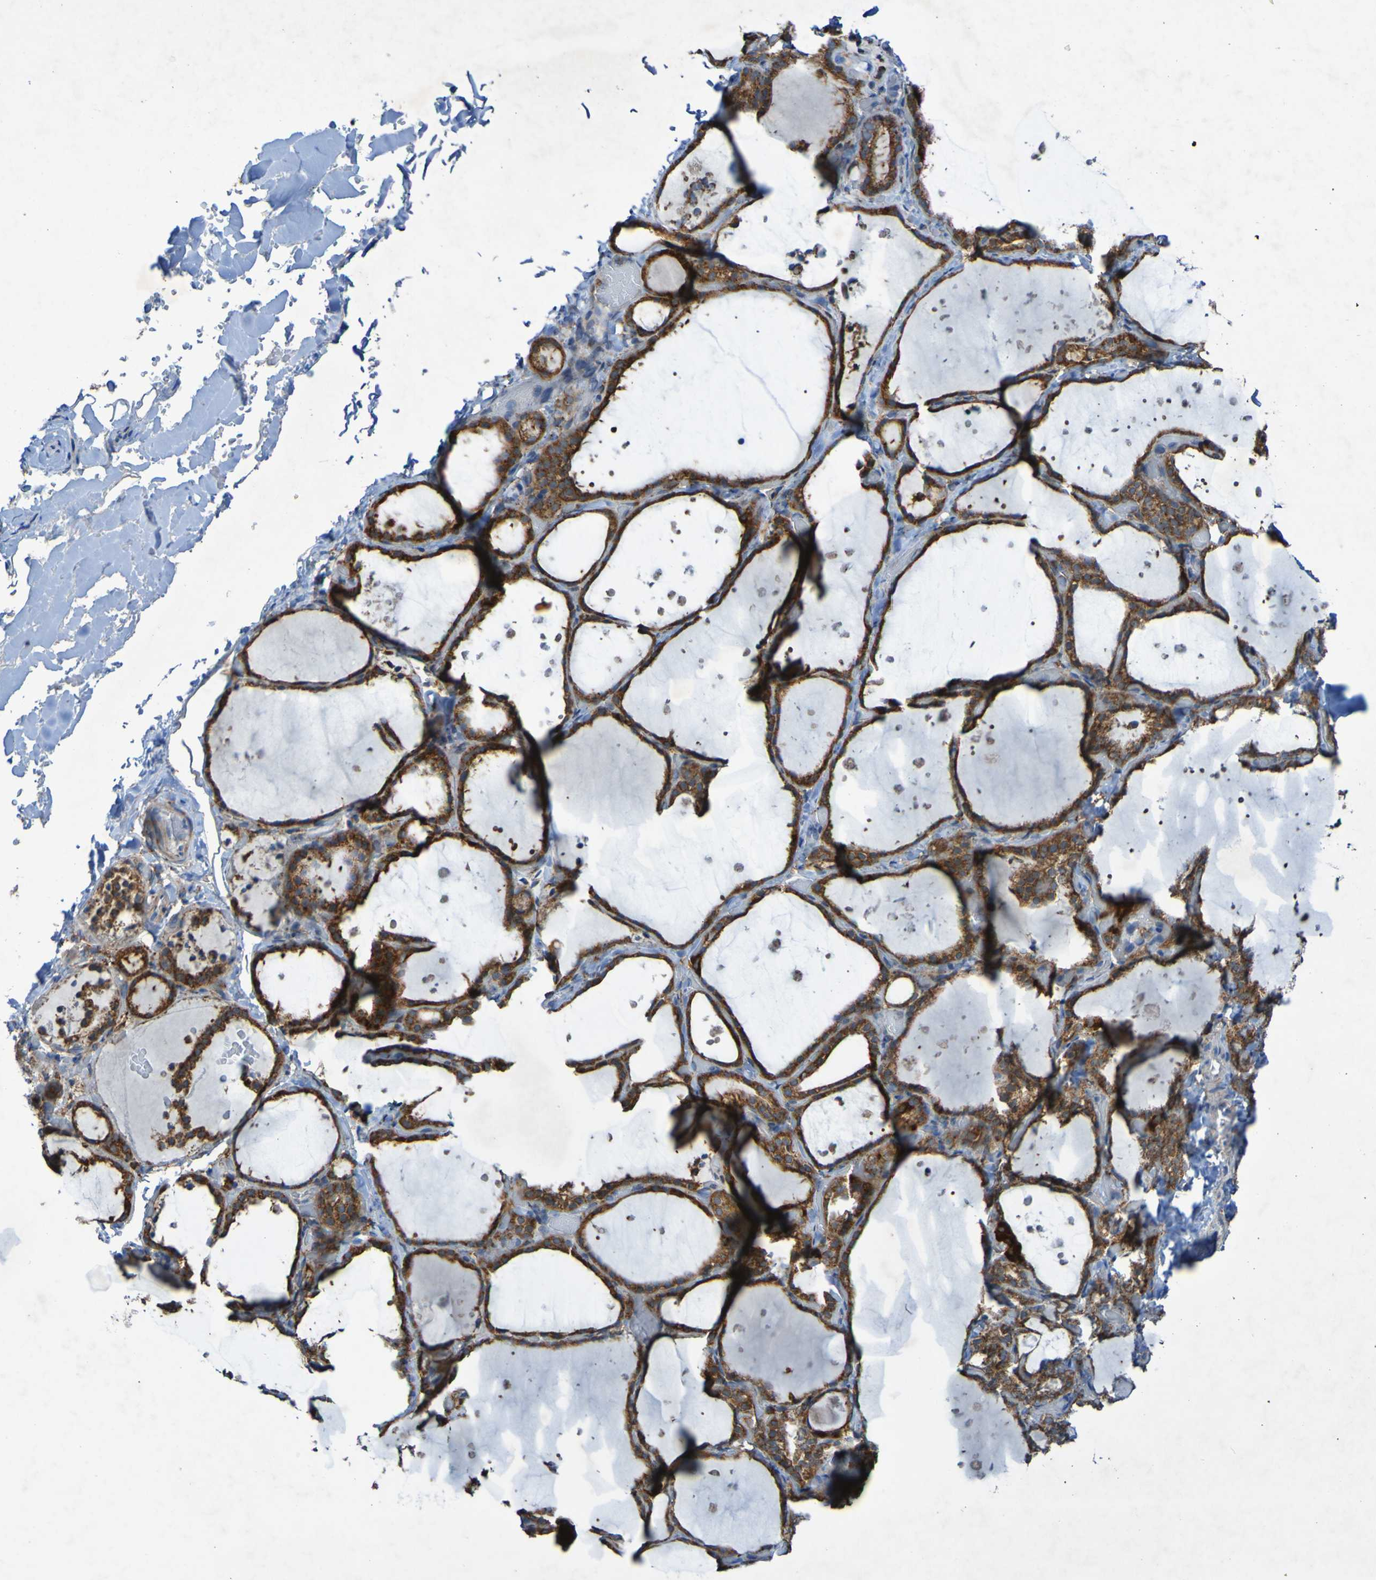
{"staining": {"intensity": "strong", "quantity": ">75%", "location": "cytoplasmic/membranous"}, "tissue": "thyroid gland", "cell_type": "Glandular cells", "image_type": "normal", "snomed": [{"axis": "morphology", "description": "Normal tissue, NOS"}, {"axis": "topography", "description": "Thyroid gland"}], "caption": "A brown stain labels strong cytoplasmic/membranous expression of a protein in glandular cells of benign human thyroid gland. The staining was performed using DAB (3,3'-diaminobenzidine), with brown indicating positive protein expression. Nuclei are stained blue with hematoxylin.", "gene": "CCDC51", "patient": {"sex": "female", "age": 44}}